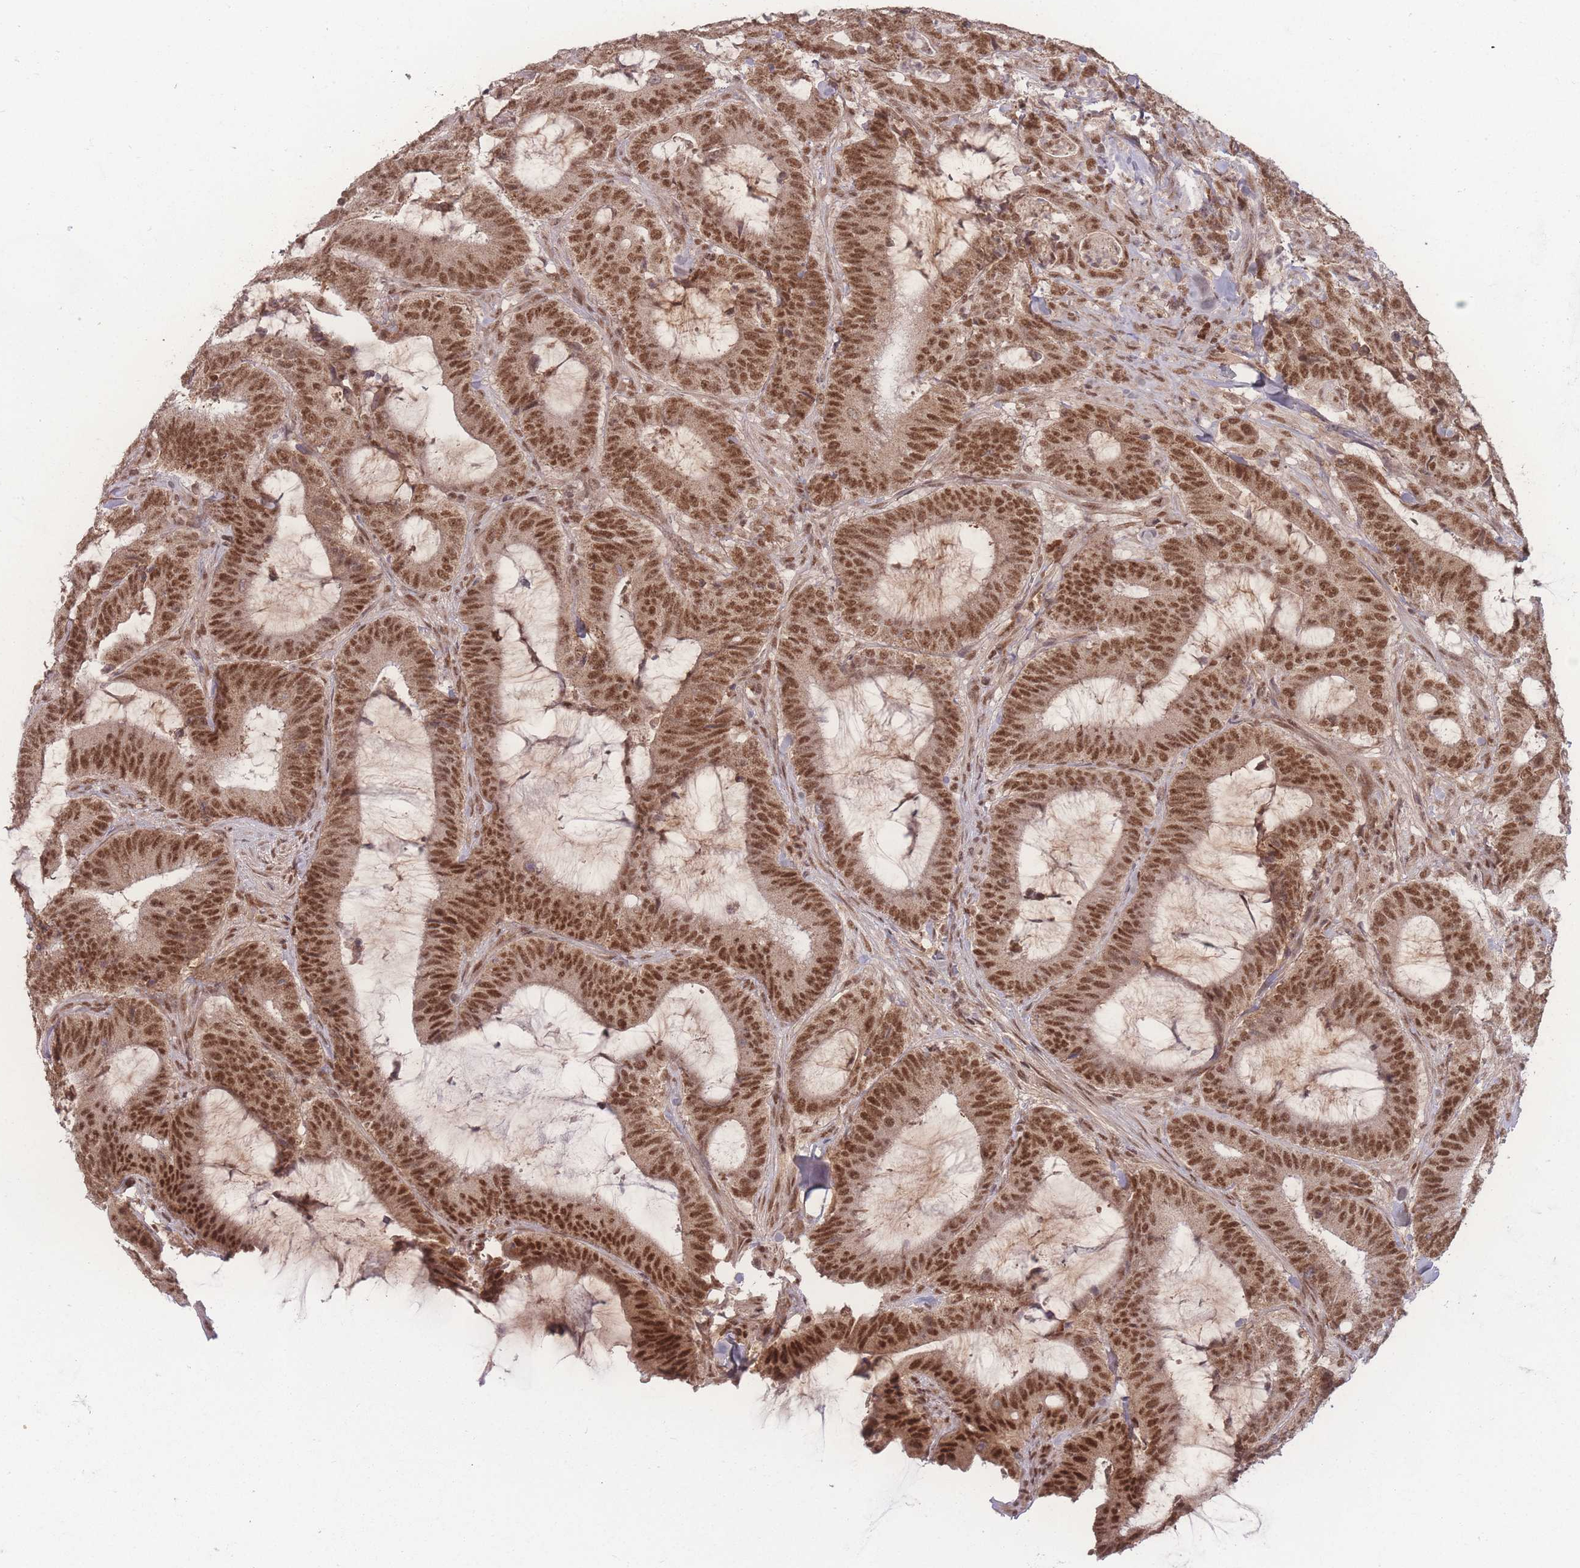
{"staining": {"intensity": "strong", "quantity": ">75%", "location": "nuclear"}, "tissue": "colorectal cancer", "cell_type": "Tumor cells", "image_type": "cancer", "snomed": [{"axis": "morphology", "description": "Adenocarcinoma, NOS"}, {"axis": "topography", "description": "Colon"}], "caption": "This is an image of IHC staining of adenocarcinoma (colorectal), which shows strong expression in the nuclear of tumor cells.", "gene": "RAVER1", "patient": {"sex": "female", "age": 43}}